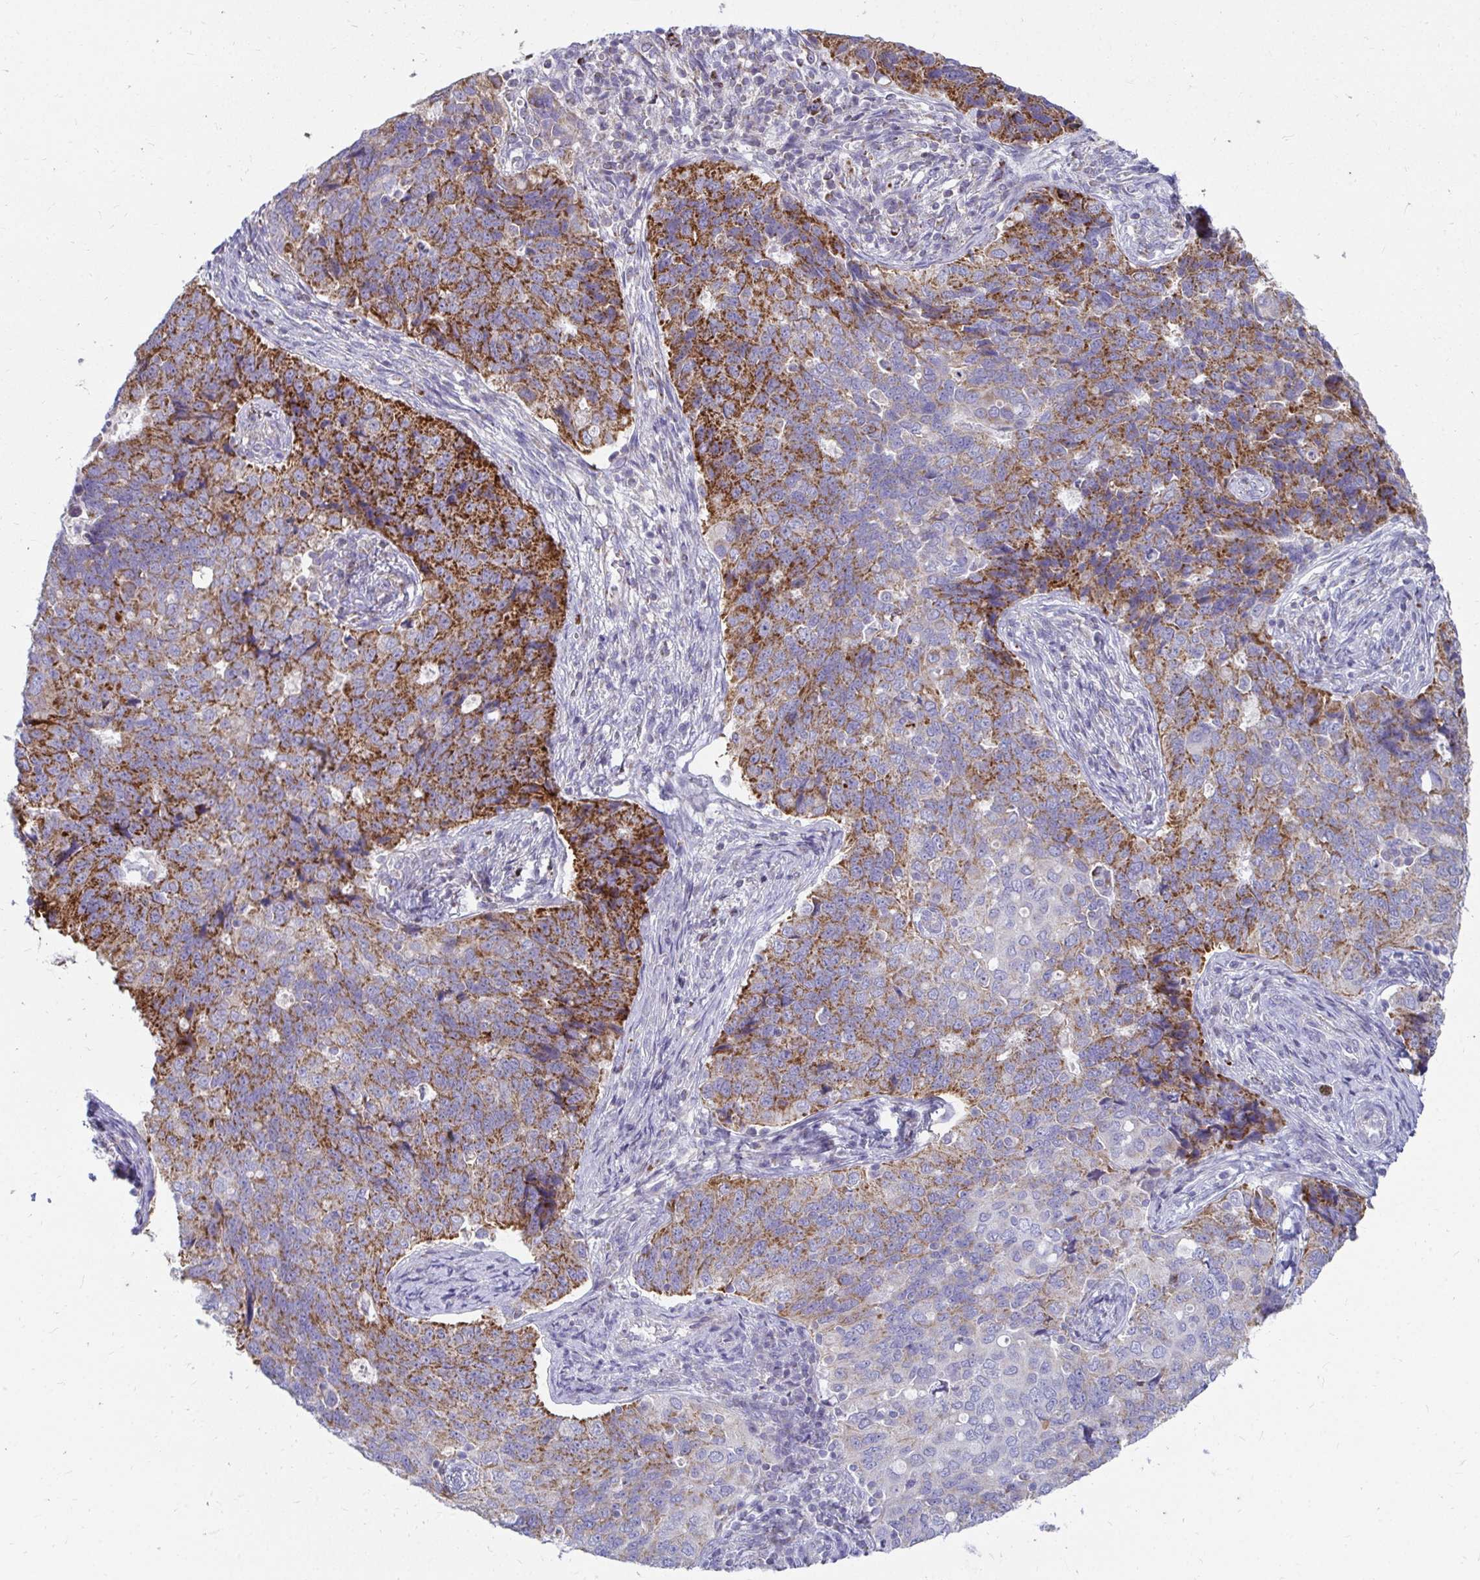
{"staining": {"intensity": "strong", "quantity": "25%-75%", "location": "cytoplasmic/membranous"}, "tissue": "endometrial cancer", "cell_type": "Tumor cells", "image_type": "cancer", "snomed": [{"axis": "morphology", "description": "Adenocarcinoma, NOS"}, {"axis": "topography", "description": "Endometrium"}], "caption": "Endometrial cancer stained with immunohistochemistry (IHC) exhibits strong cytoplasmic/membranous expression in about 25%-75% of tumor cells. The protein is shown in brown color, while the nuclei are stained blue.", "gene": "EXOC5", "patient": {"sex": "female", "age": 43}}